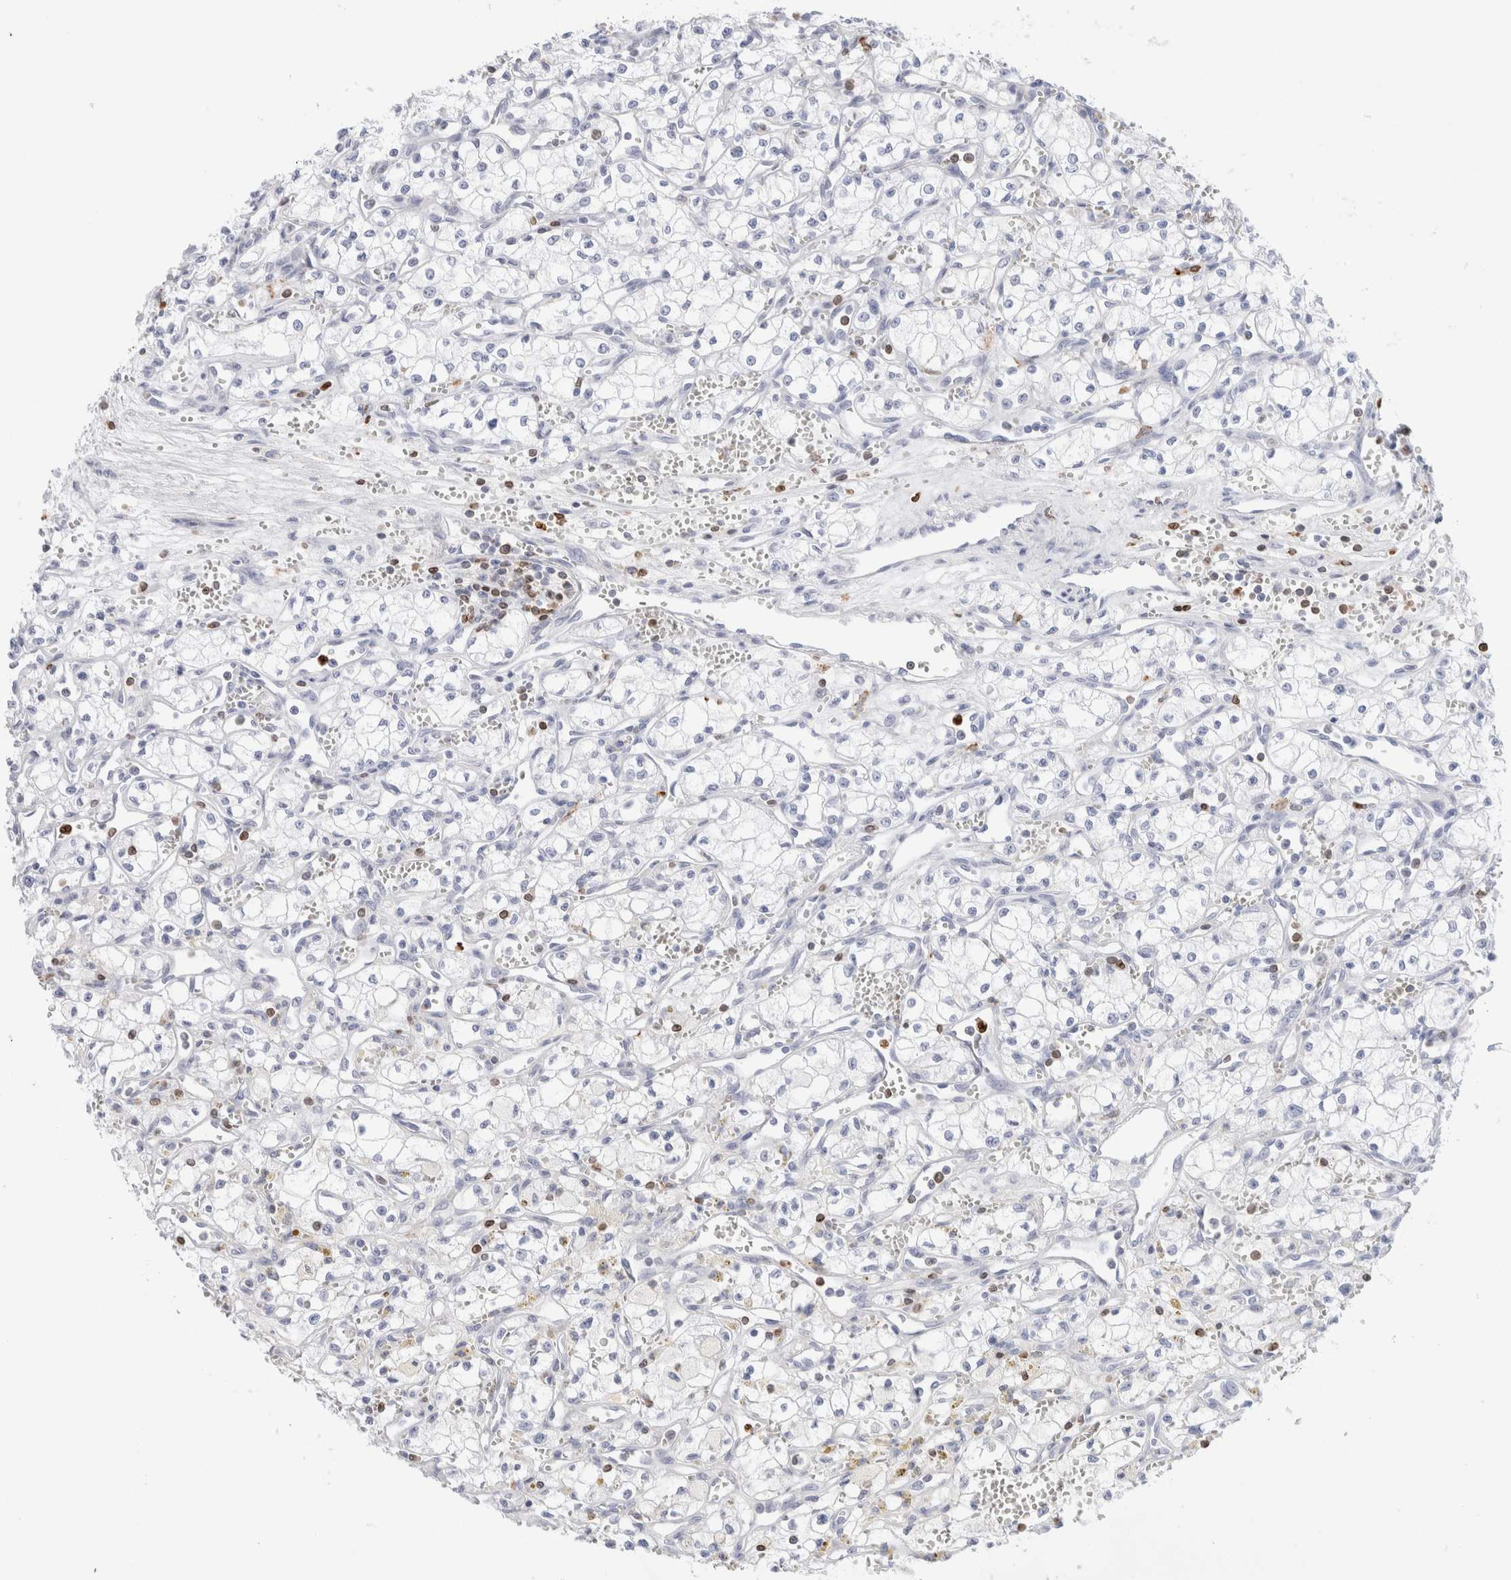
{"staining": {"intensity": "negative", "quantity": "none", "location": "none"}, "tissue": "renal cancer", "cell_type": "Tumor cells", "image_type": "cancer", "snomed": [{"axis": "morphology", "description": "Adenocarcinoma, NOS"}, {"axis": "topography", "description": "Kidney"}], "caption": "Photomicrograph shows no significant protein expression in tumor cells of renal cancer.", "gene": "ALOX5AP", "patient": {"sex": "male", "age": 59}}